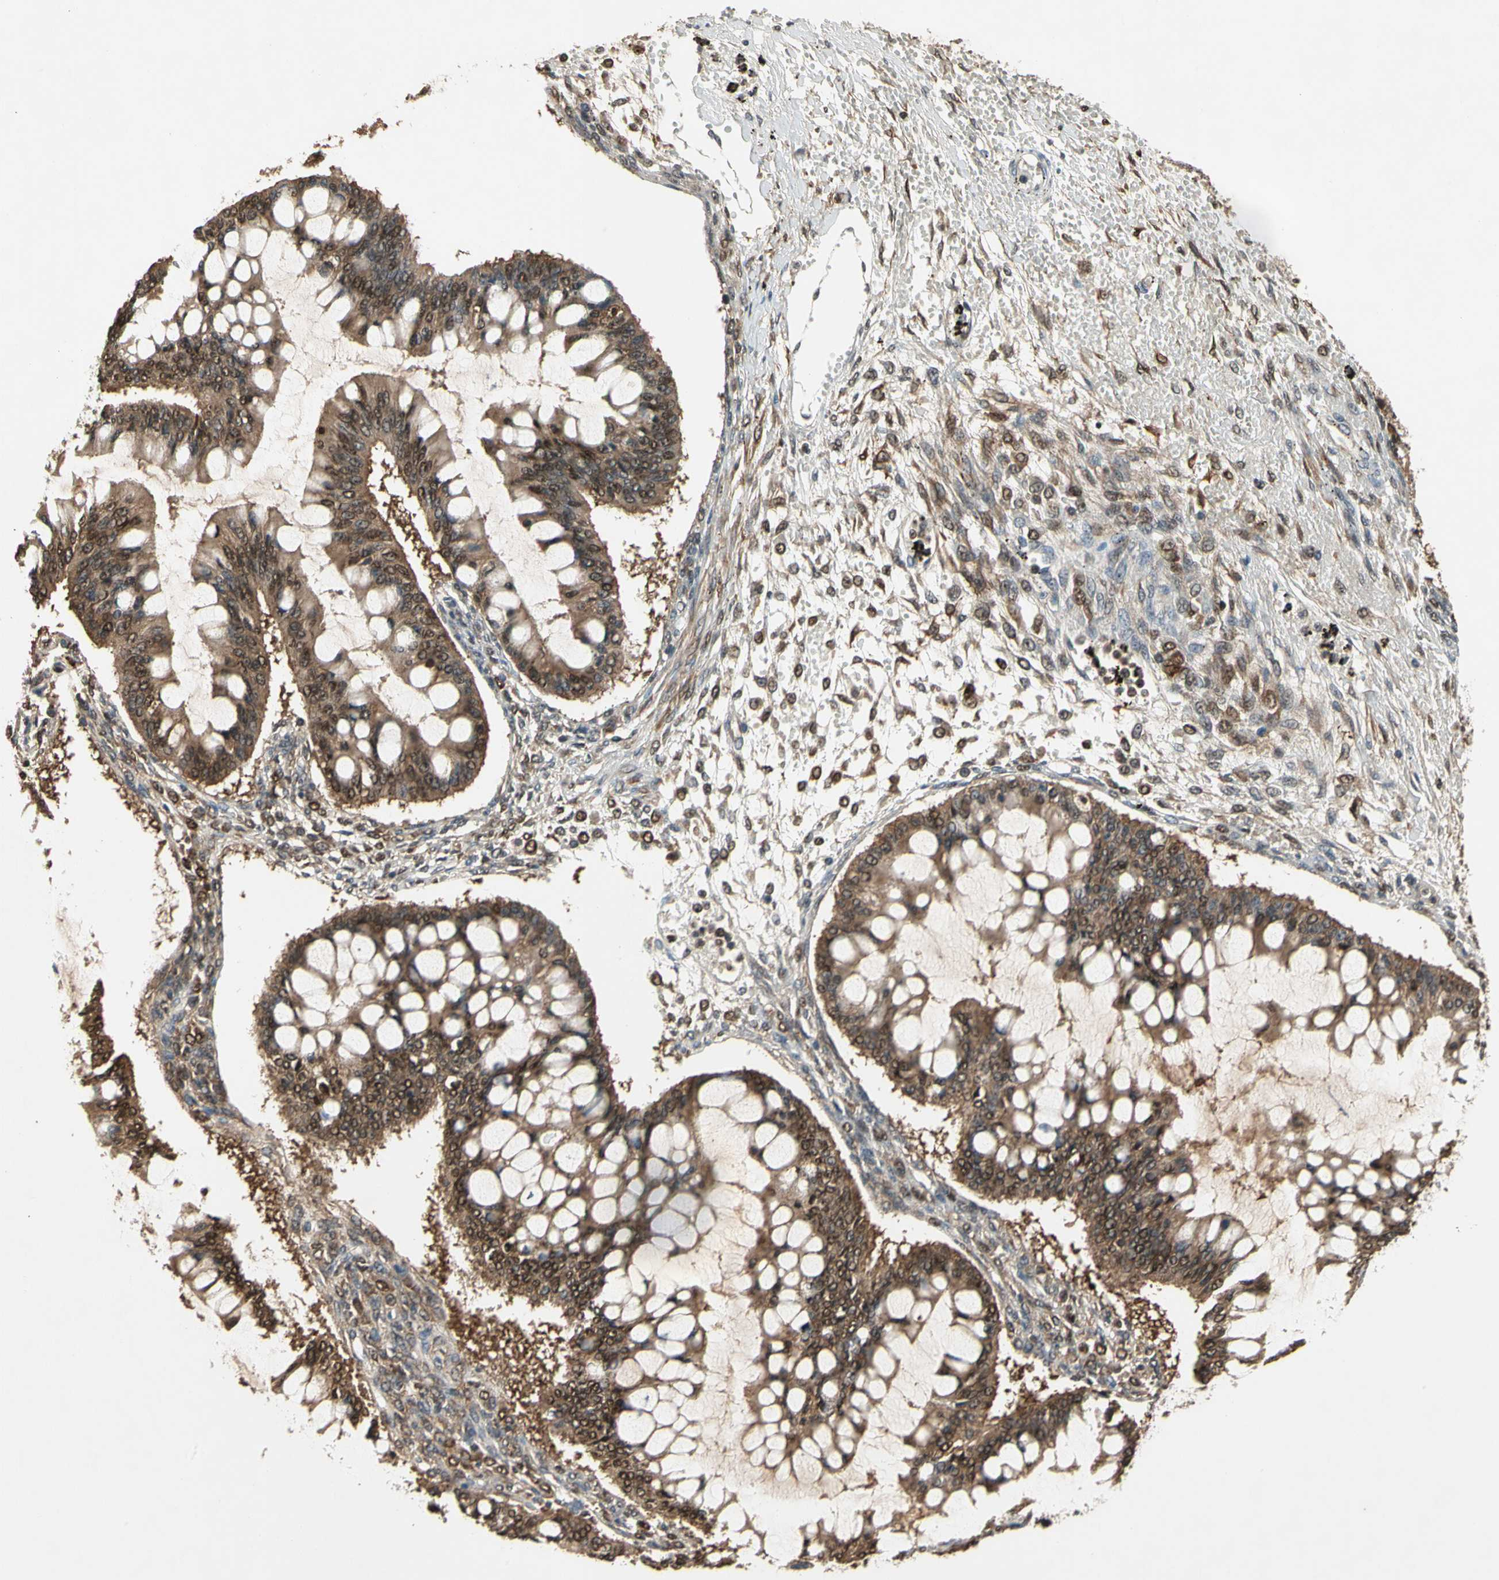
{"staining": {"intensity": "moderate", "quantity": ">75%", "location": "cytoplasmic/membranous"}, "tissue": "ovarian cancer", "cell_type": "Tumor cells", "image_type": "cancer", "snomed": [{"axis": "morphology", "description": "Cystadenocarcinoma, mucinous, NOS"}, {"axis": "topography", "description": "Ovary"}], "caption": "Brown immunohistochemical staining in human mucinous cystadenocarcinoma (ovarian) reveals moderate cytoplasmic/membranous staining in about >75% of tumor cells. Immunohistochemistry (ihc) stains the protein in brown and the nuclei are stained blue.", "gene": "GSR", "patient": {"sex": "female", "age": 73}}